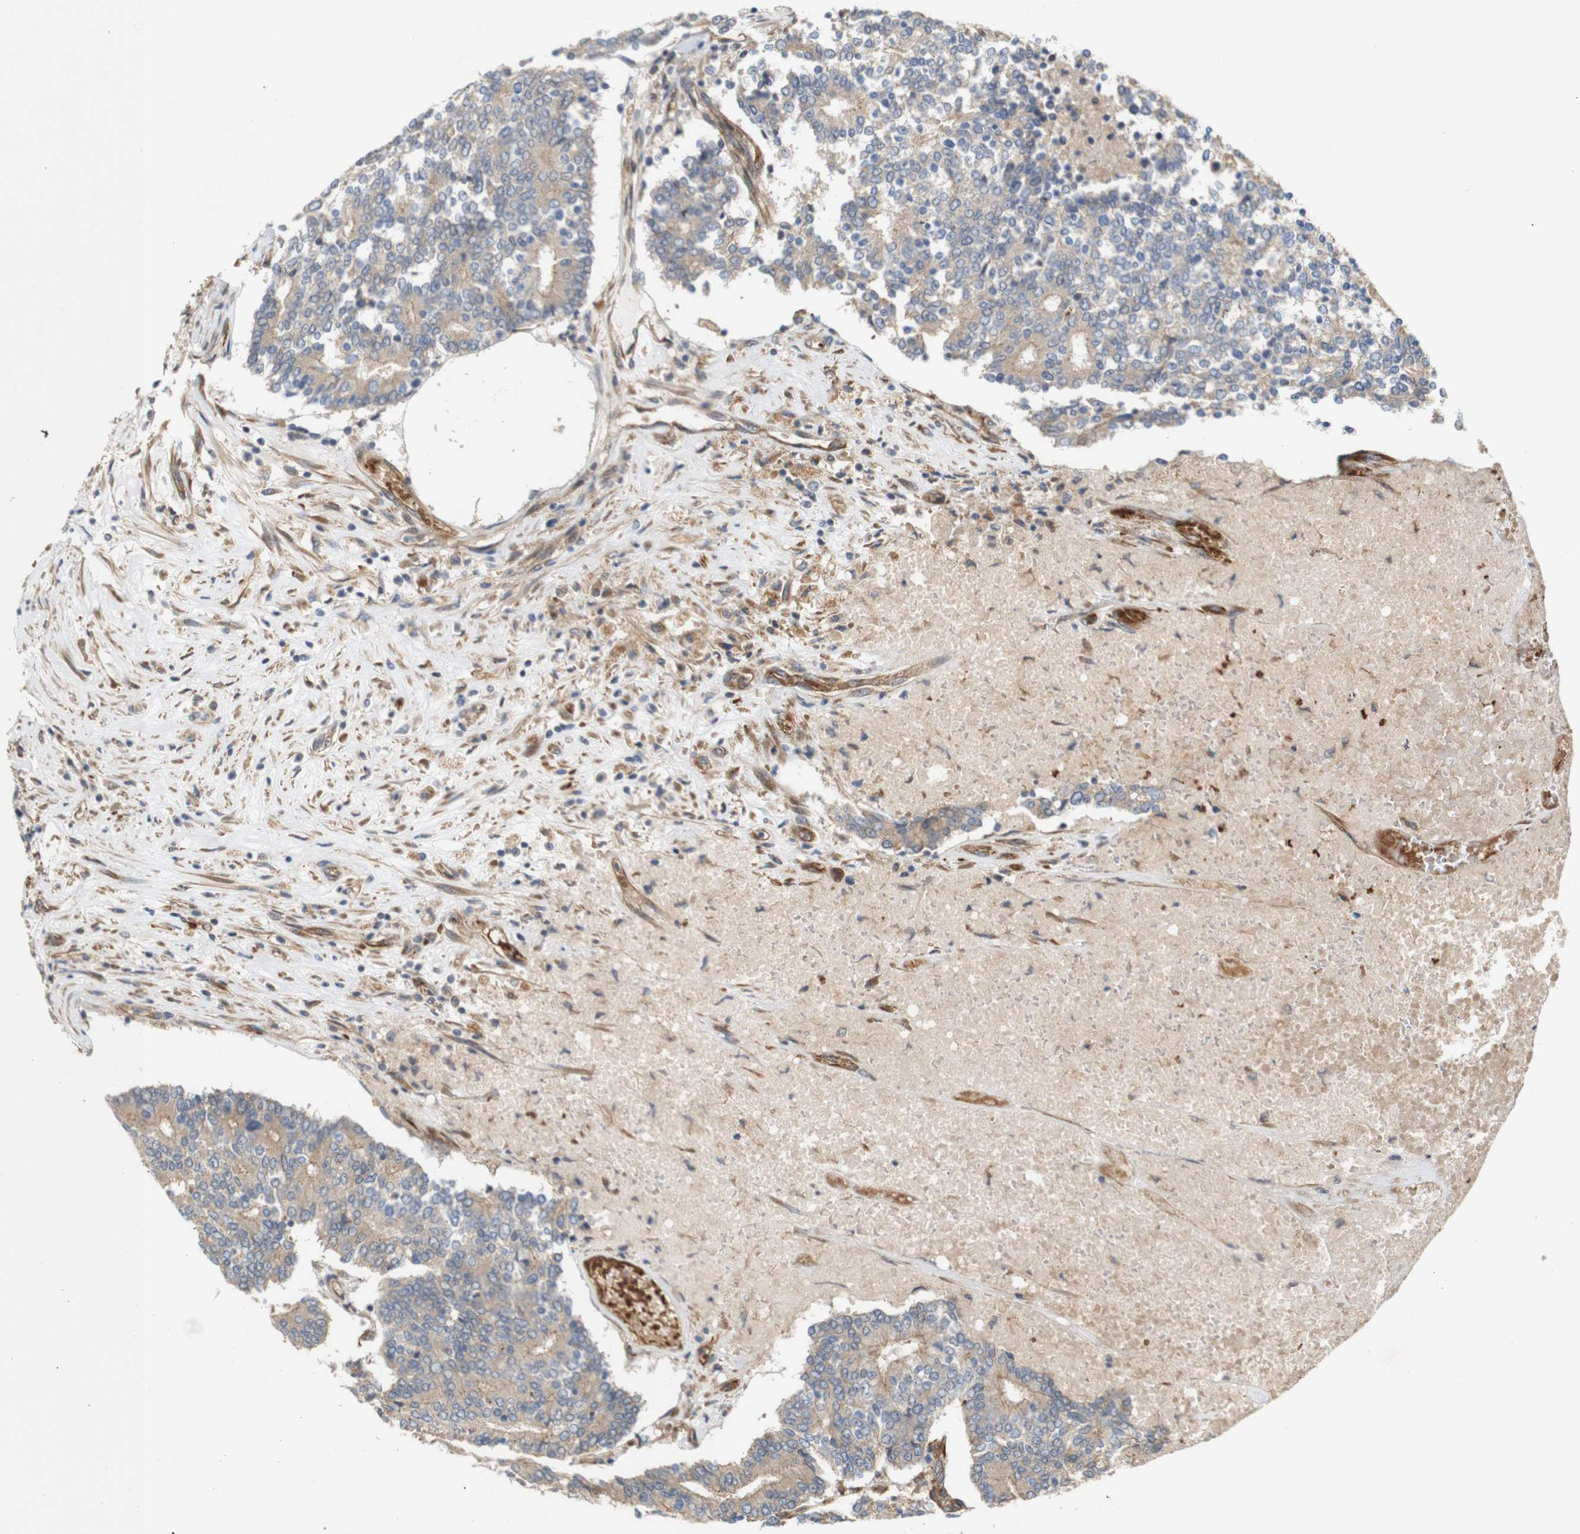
{"staining": {"intensity": "weak", "quantity": ">75%", "location": "cytoplasmic/membranous"}, "tissue": "prostate cancer", "cell_type": "Tumor cells", "image_type": "cancer", "snomed": [{"axis": "morphology", "description": "Normal tissue, NOS"}, {"axis": "morphology", "description": "Adenocarcinoma, High grade"}, {"axis": "topography", "description": "Prostate"}, {"axis": "topography", "description": "Seminal veicle"}], "caption": "This histopathology image reveals IHC staining of human prostate cancer, with low weak cytoplasmic/membranous staining in approximately >75% of tumor cells.", "gene": "RPTOR", "patient": {"sex": "male", "age": 55}}